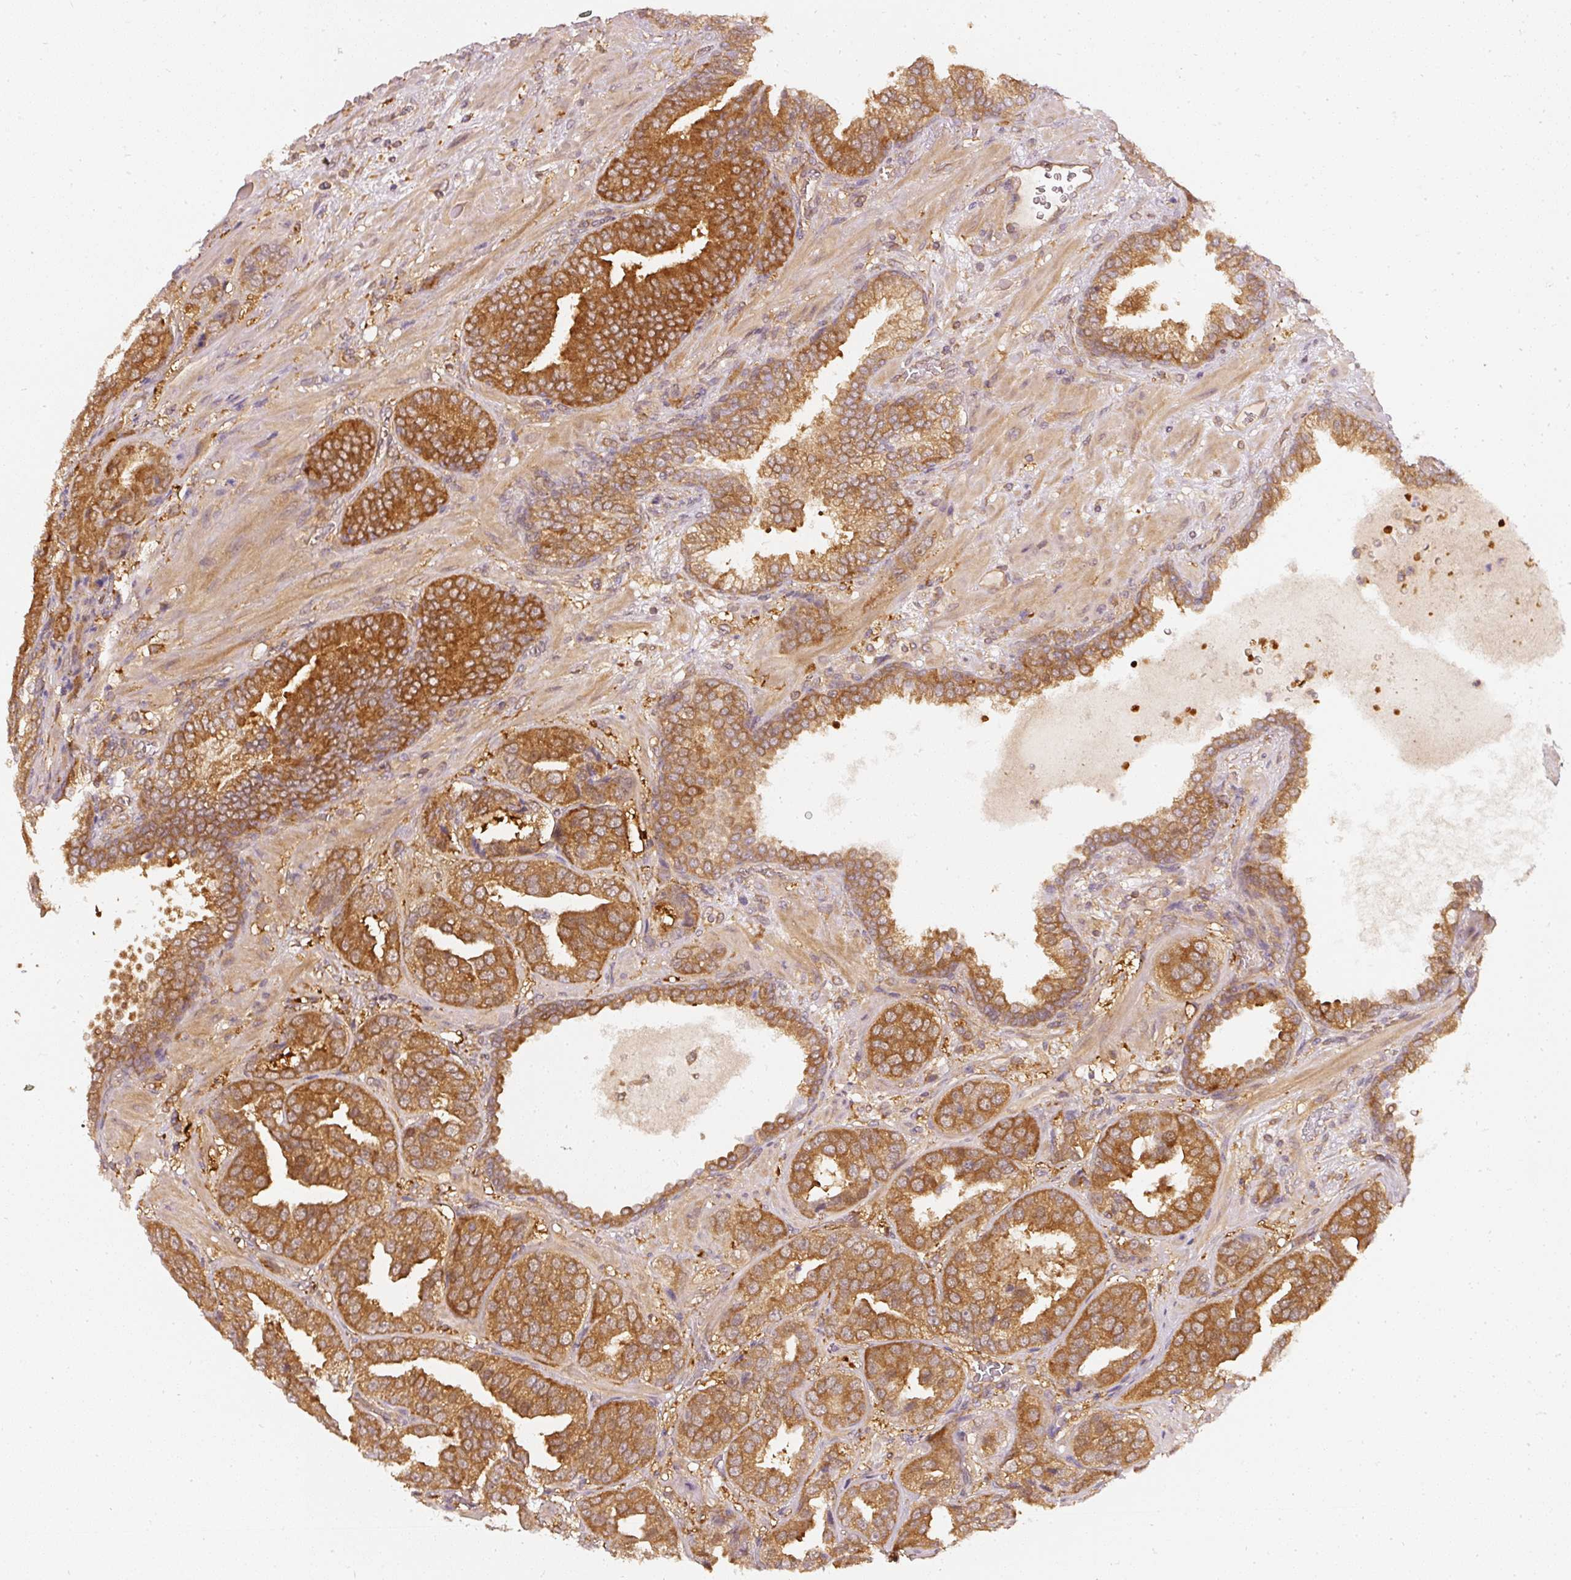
{"staining": {"intensity": "strong", "quantity": ">75%", "location": "cytoplasmic/membranous"}, "tissue": "prostate cancer", "cell_type": "Tumor cells", "image_type": "cancer", "snomed": [{"axis": "morphology", "description": "Adenocarcinoma, High grade"}, {"axis": "topography", "description": "Prostate"}], "caption": "The micrograph shows a brown stain indicating the presence of a protein in the cytoplasmic/membranous of tumor cells in high-grade adenocarcinoma (prostate). Nuclei are stained in blue.", "gene": "ASMTL", "patient": {"sex": "male", "age": 63}}